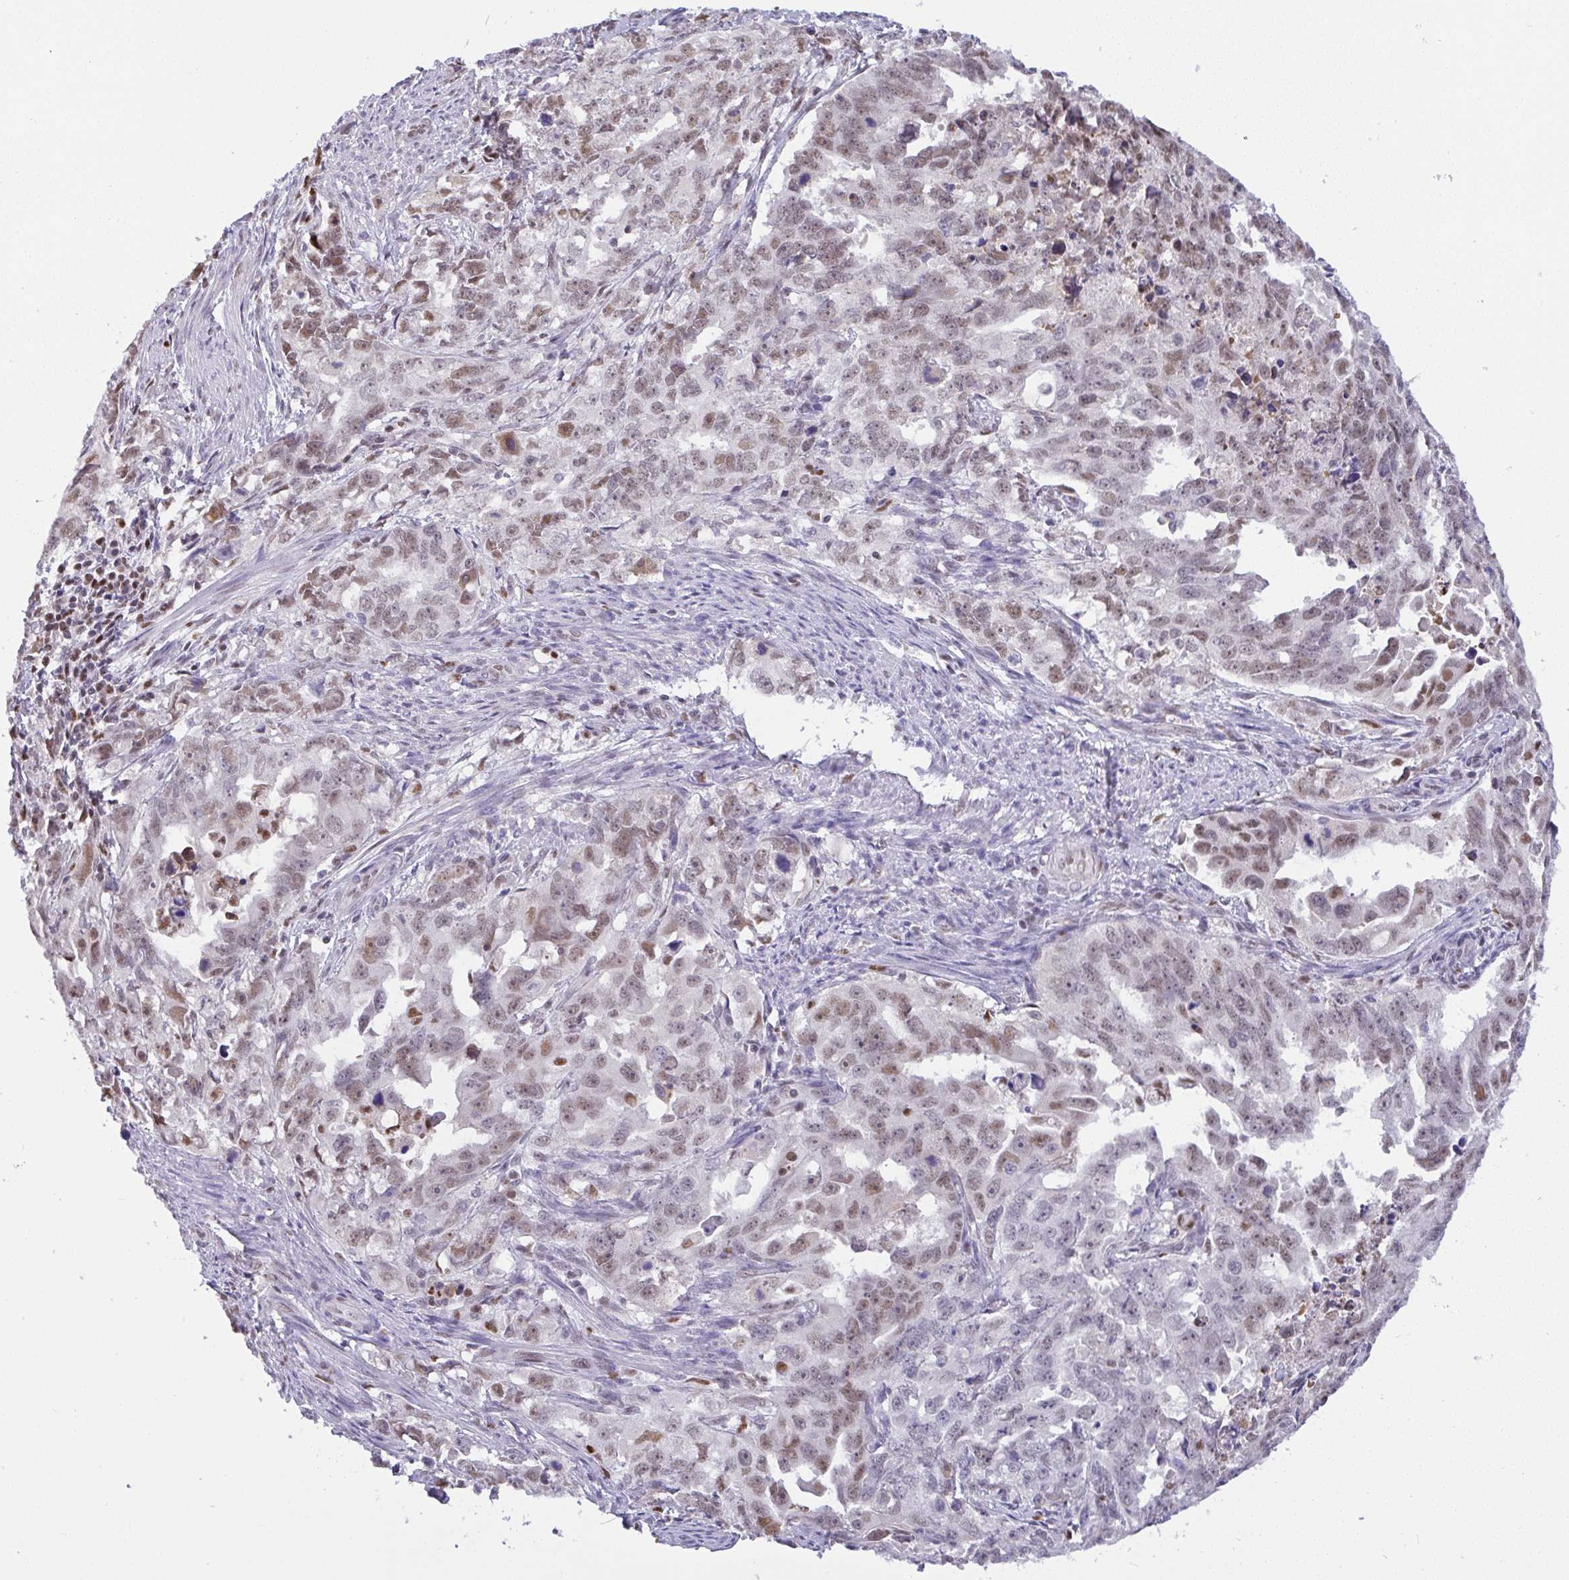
{"staining": {"intensity": "weak", "quantity": "25%-75%", "location": "nuclear"}, "tissue": "endometrial cancer", "cell_type": "Tumor cells", "image_type": "cancer", "snomed": [{"axis": "morphology", "description": "Adenocarcinoma, NOS"}, {"axis": "topography", "description": "Endometrium"}], "caption": "High-power microscopy captured an IHC image of endometrial cancer, revealing weak nuclear positivity in approximately 25%-75% of tumor cells.", "gene": "BBX", "patient": {"sex": "female", "age": 65}}